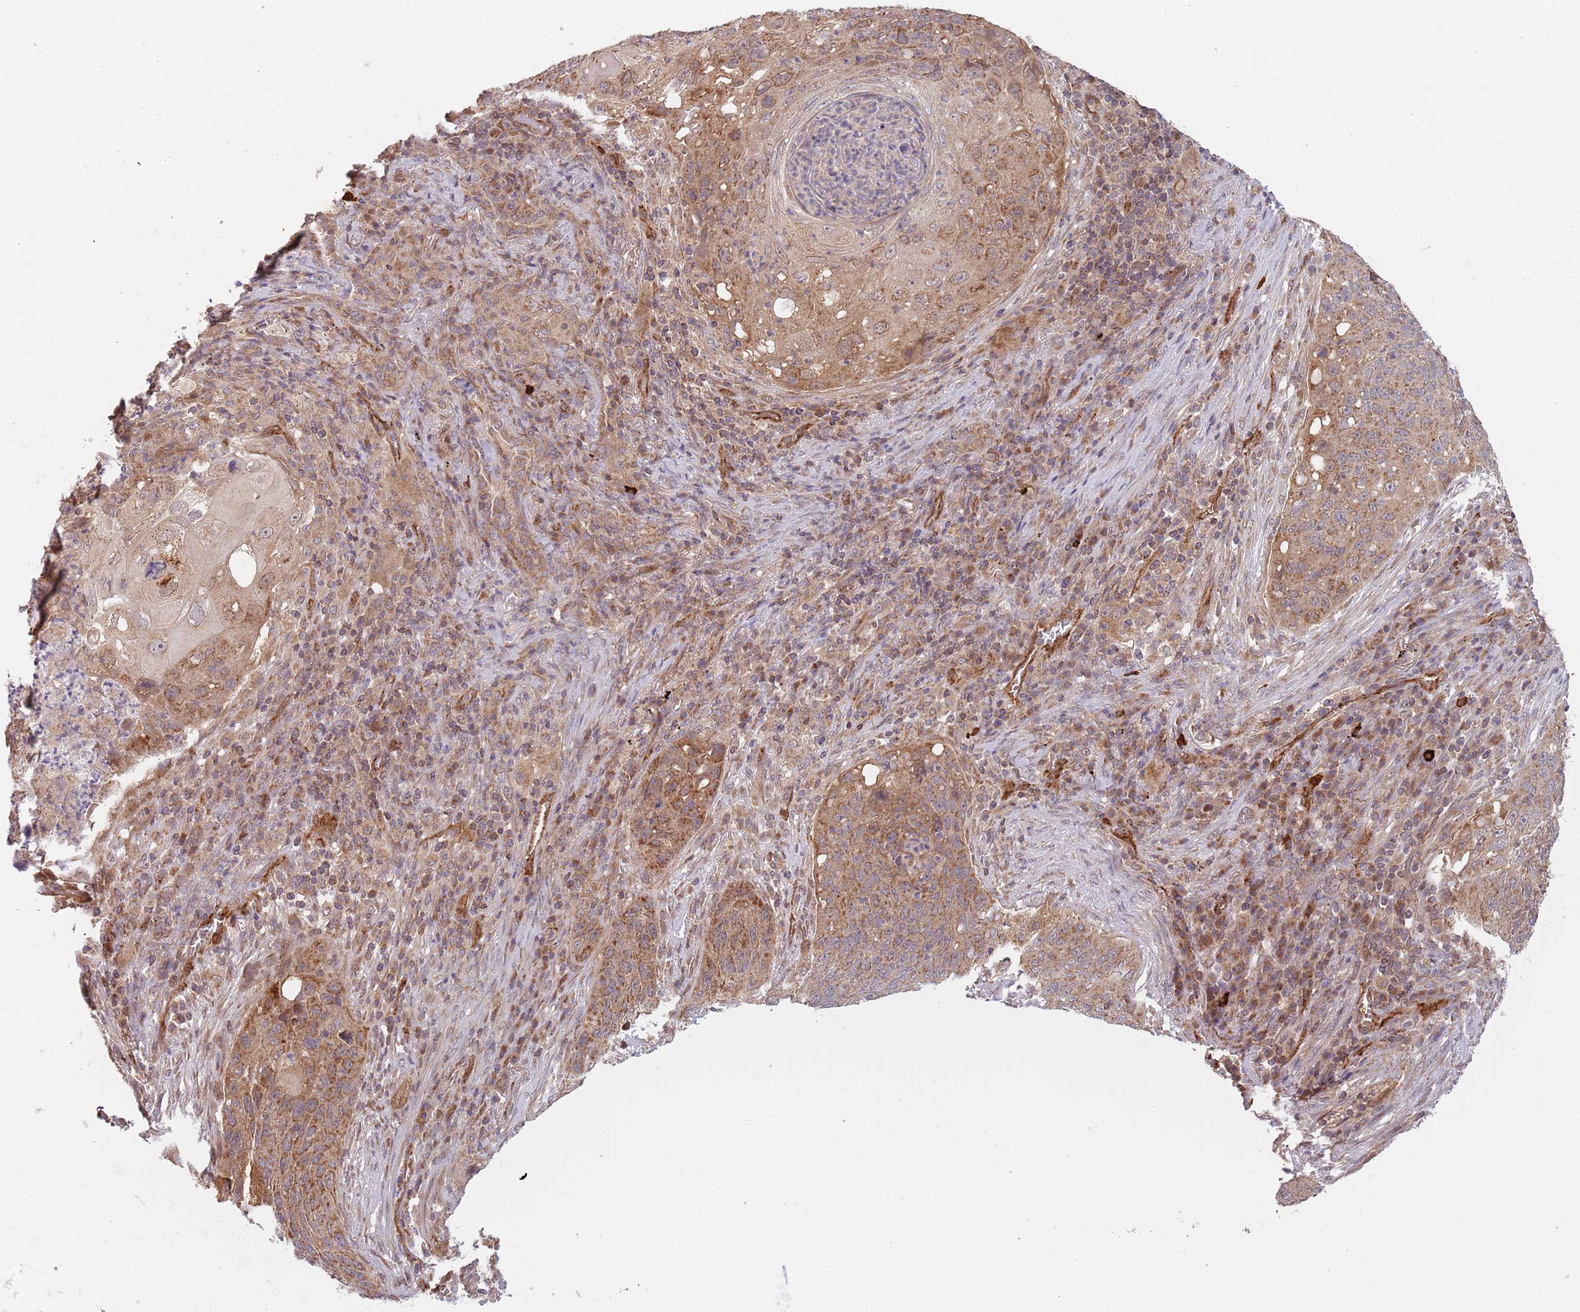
{"staining": {"intensity": "moderate", "quantity": ">75%", "location": "cytoplasmic/membranous"}, "tissue": "lung cancer", "cell_type": "Tumor cells", "image_type": "cancer", "snomed": [{"axis": "morphology", "description": "Squamous cell carcinoma, NOS"}, {"axis": "topography", "description": "Lung"}], "caption": "Lung squamous cell carcinoma stained with IHC reveals moderate cytoplasmic/membranous expression in approximately >75% of tumor cells.", "gene": "GUK1", "patient": {"sex": "female", "age": 63}}